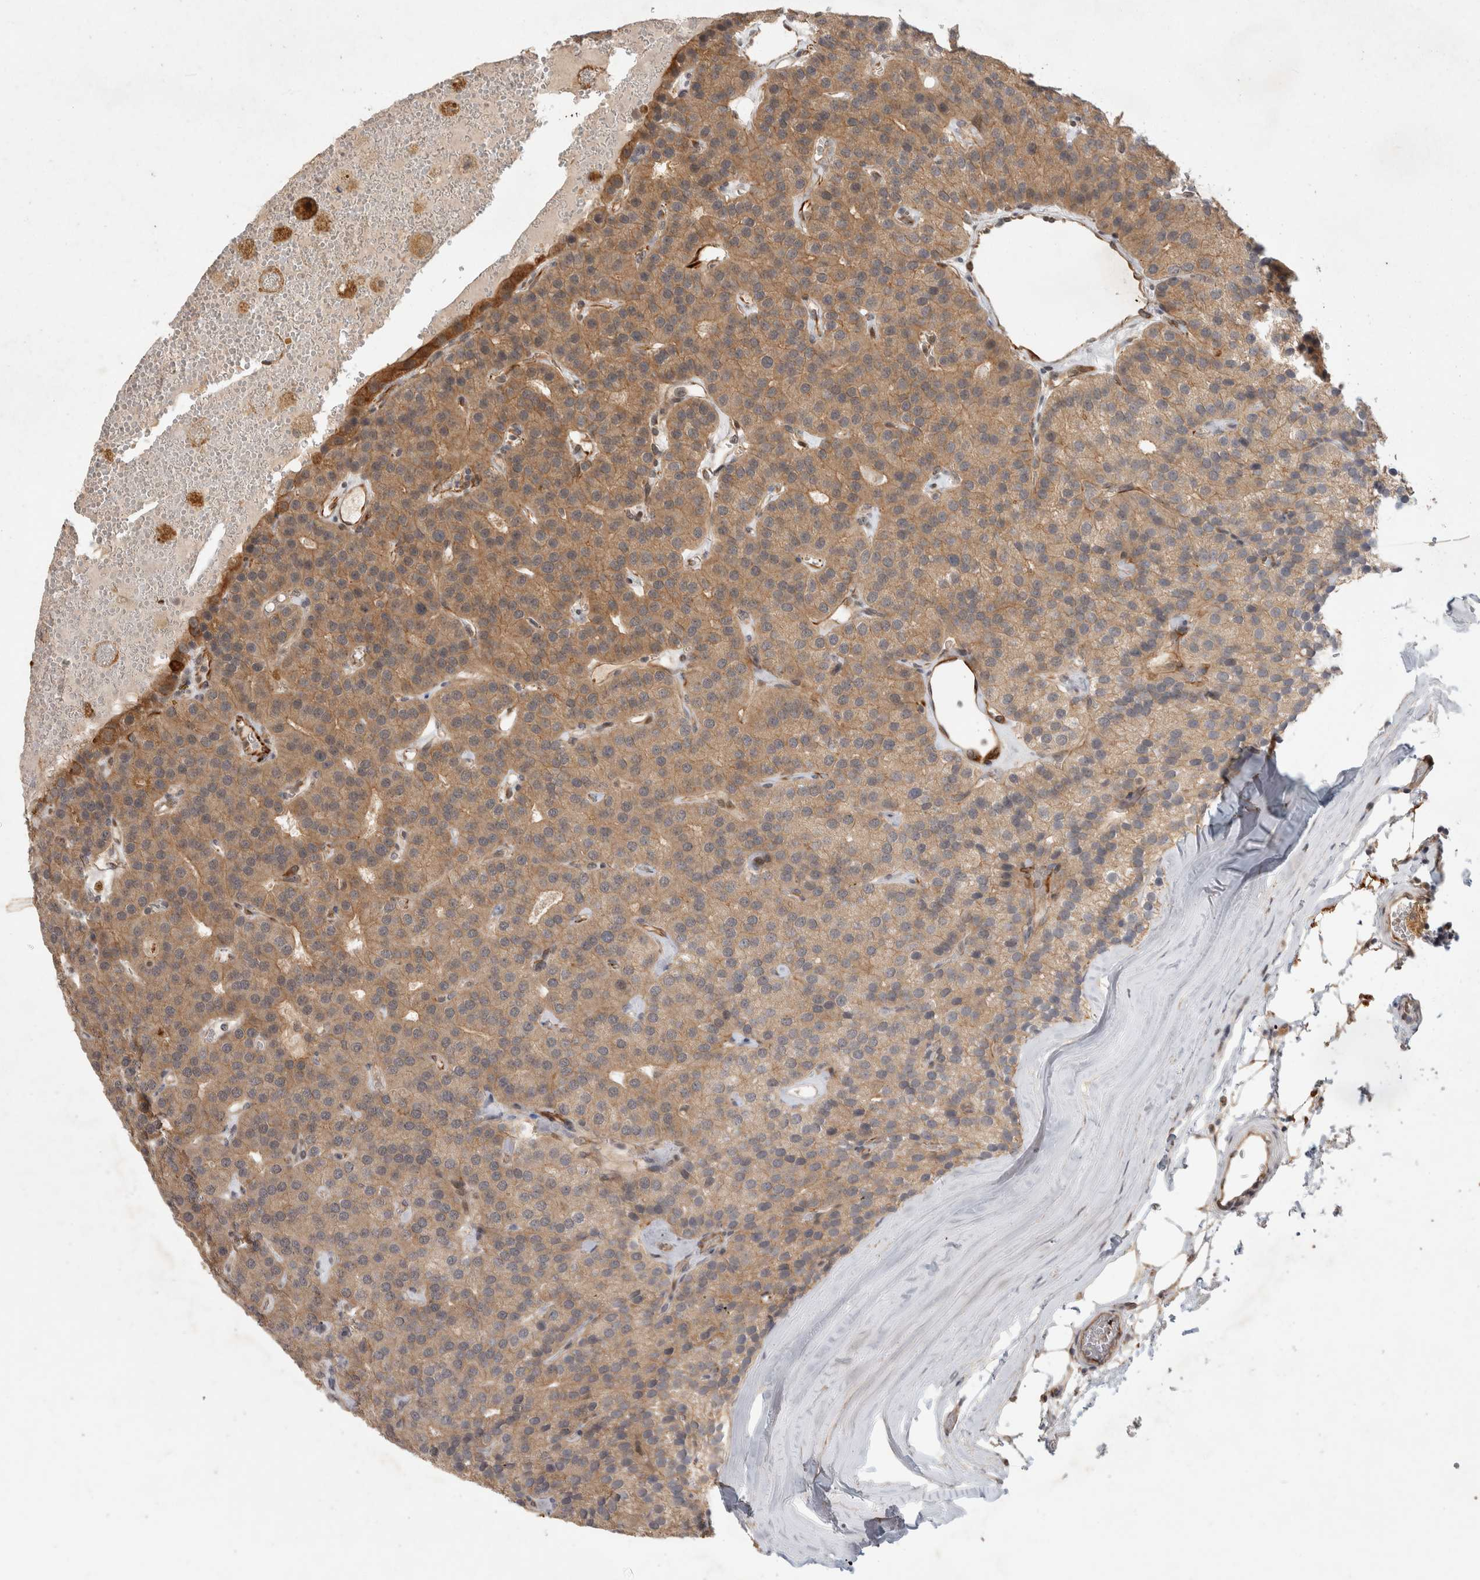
{"staining": {"intensity": "weak", "quantity": ">75%", "location": "cytoplasmic/membranous"}, "tissue": "parathyroid gland", "cell_type": "Glandular cells", "image_type": "normal", "snomed": [{"axis": "morphology", "description": "Normal tissue, NOS"}, {"axis": "morphology", "description": "Adenoma, NOS"}, {"axis": "topography", "description": "Parathyroid gland"}], "caption": "DAB immunohistochemical staining of unremarkable human parathyroid gland demonstrates weak cytoplasmic/membranous protein staining in approximately >75% of glandular cells.", "gene": "CRISPLD1", "patient": {"sex": "female", "age": 86}}